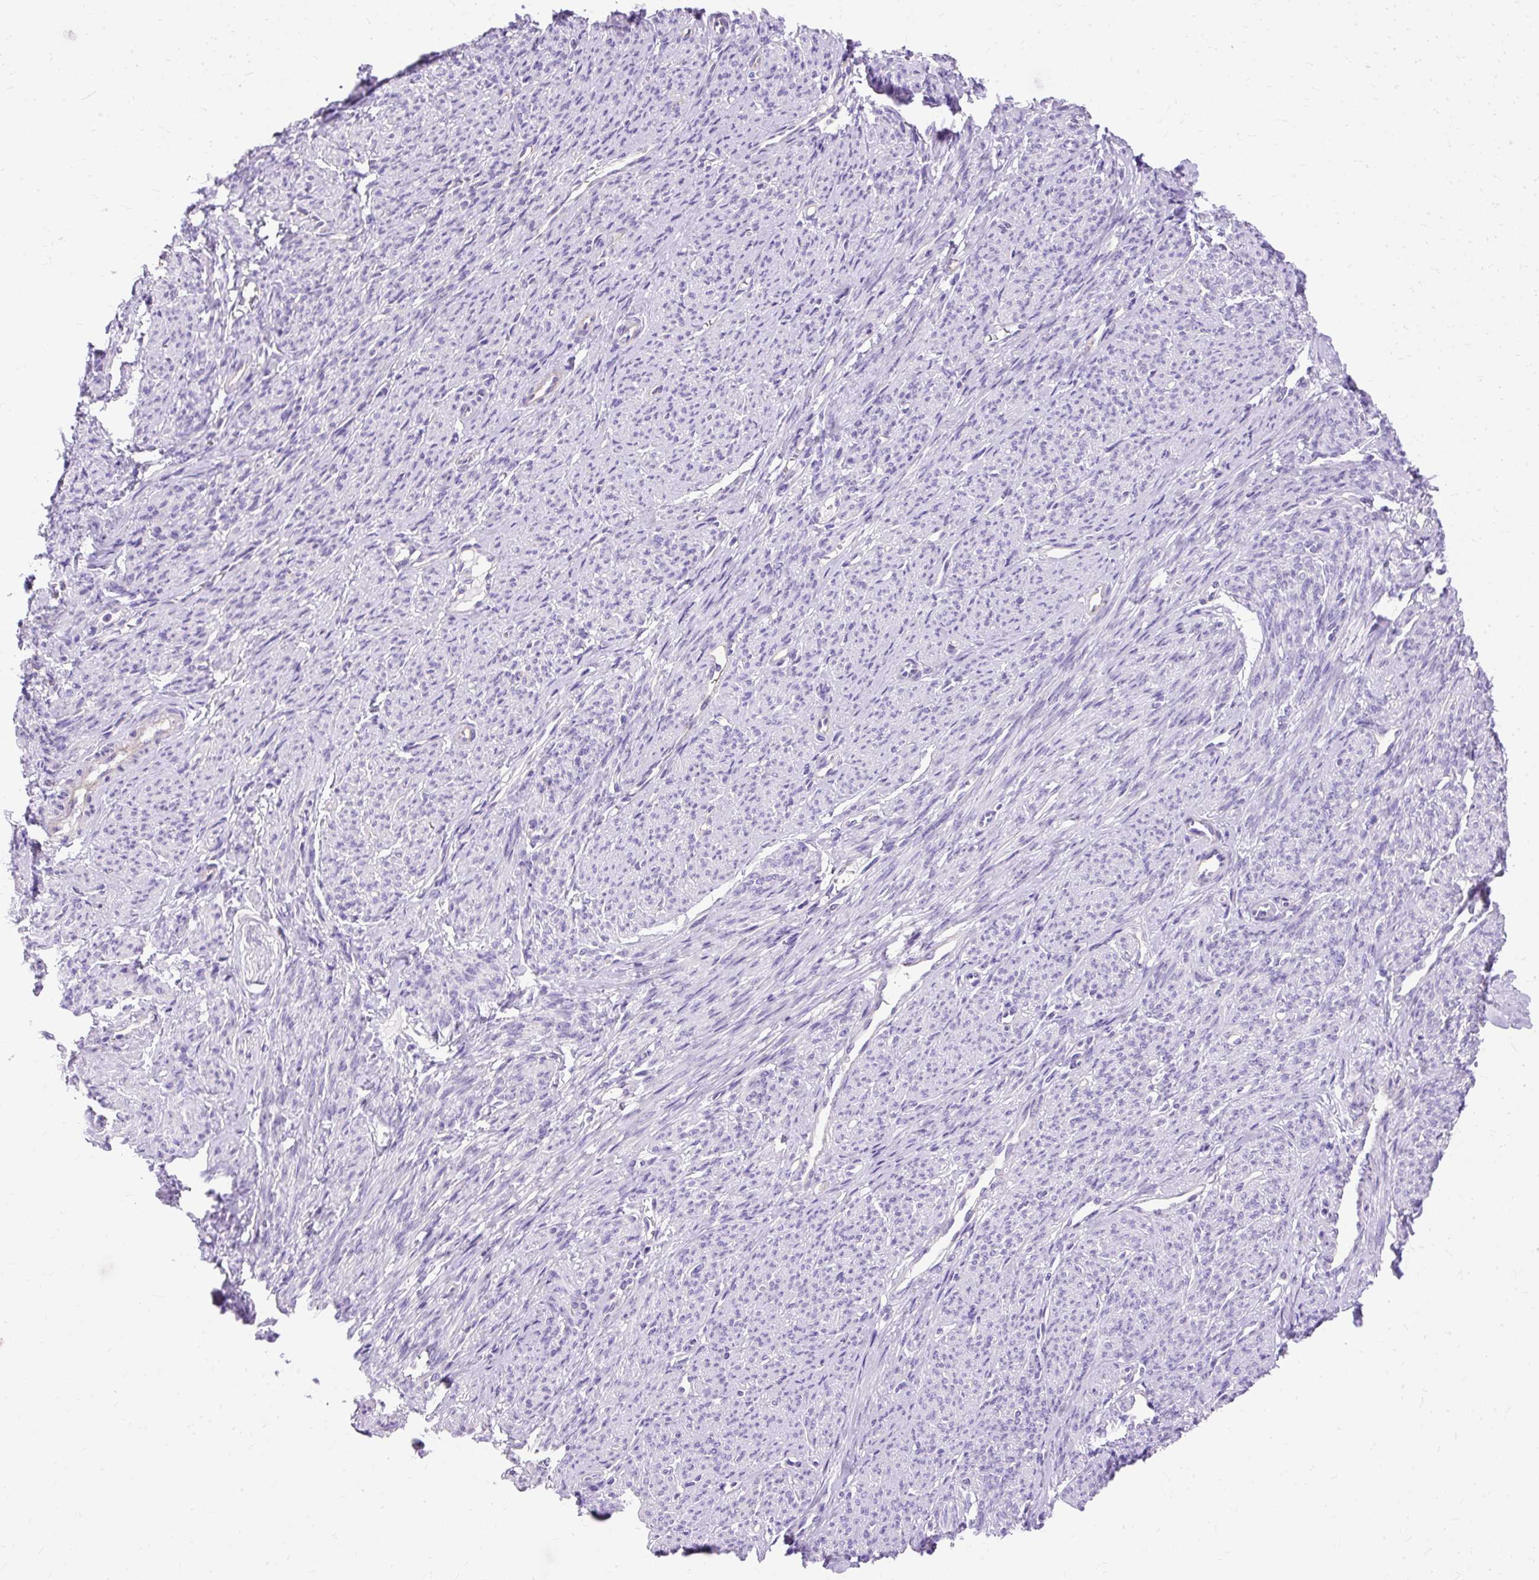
{"staining": {"intensity": "negative", "quantity": "none", "location": "none"}, "tissue": "smooth muscle", "cell_type": "Smooth muscle cells", "image_type": "normal", "snomed": [{"axis": "morphology", "description": "Normal tissue, NOS"}, {"axis": "topography", "description": "Smooth muscle"}], "caption": "The immunohistochemistry micrograph has no significant expression in smooth muscle cells of smooth muscle.", "gene": "MYO6", "patient": {"sex": "female", "age": 65}}